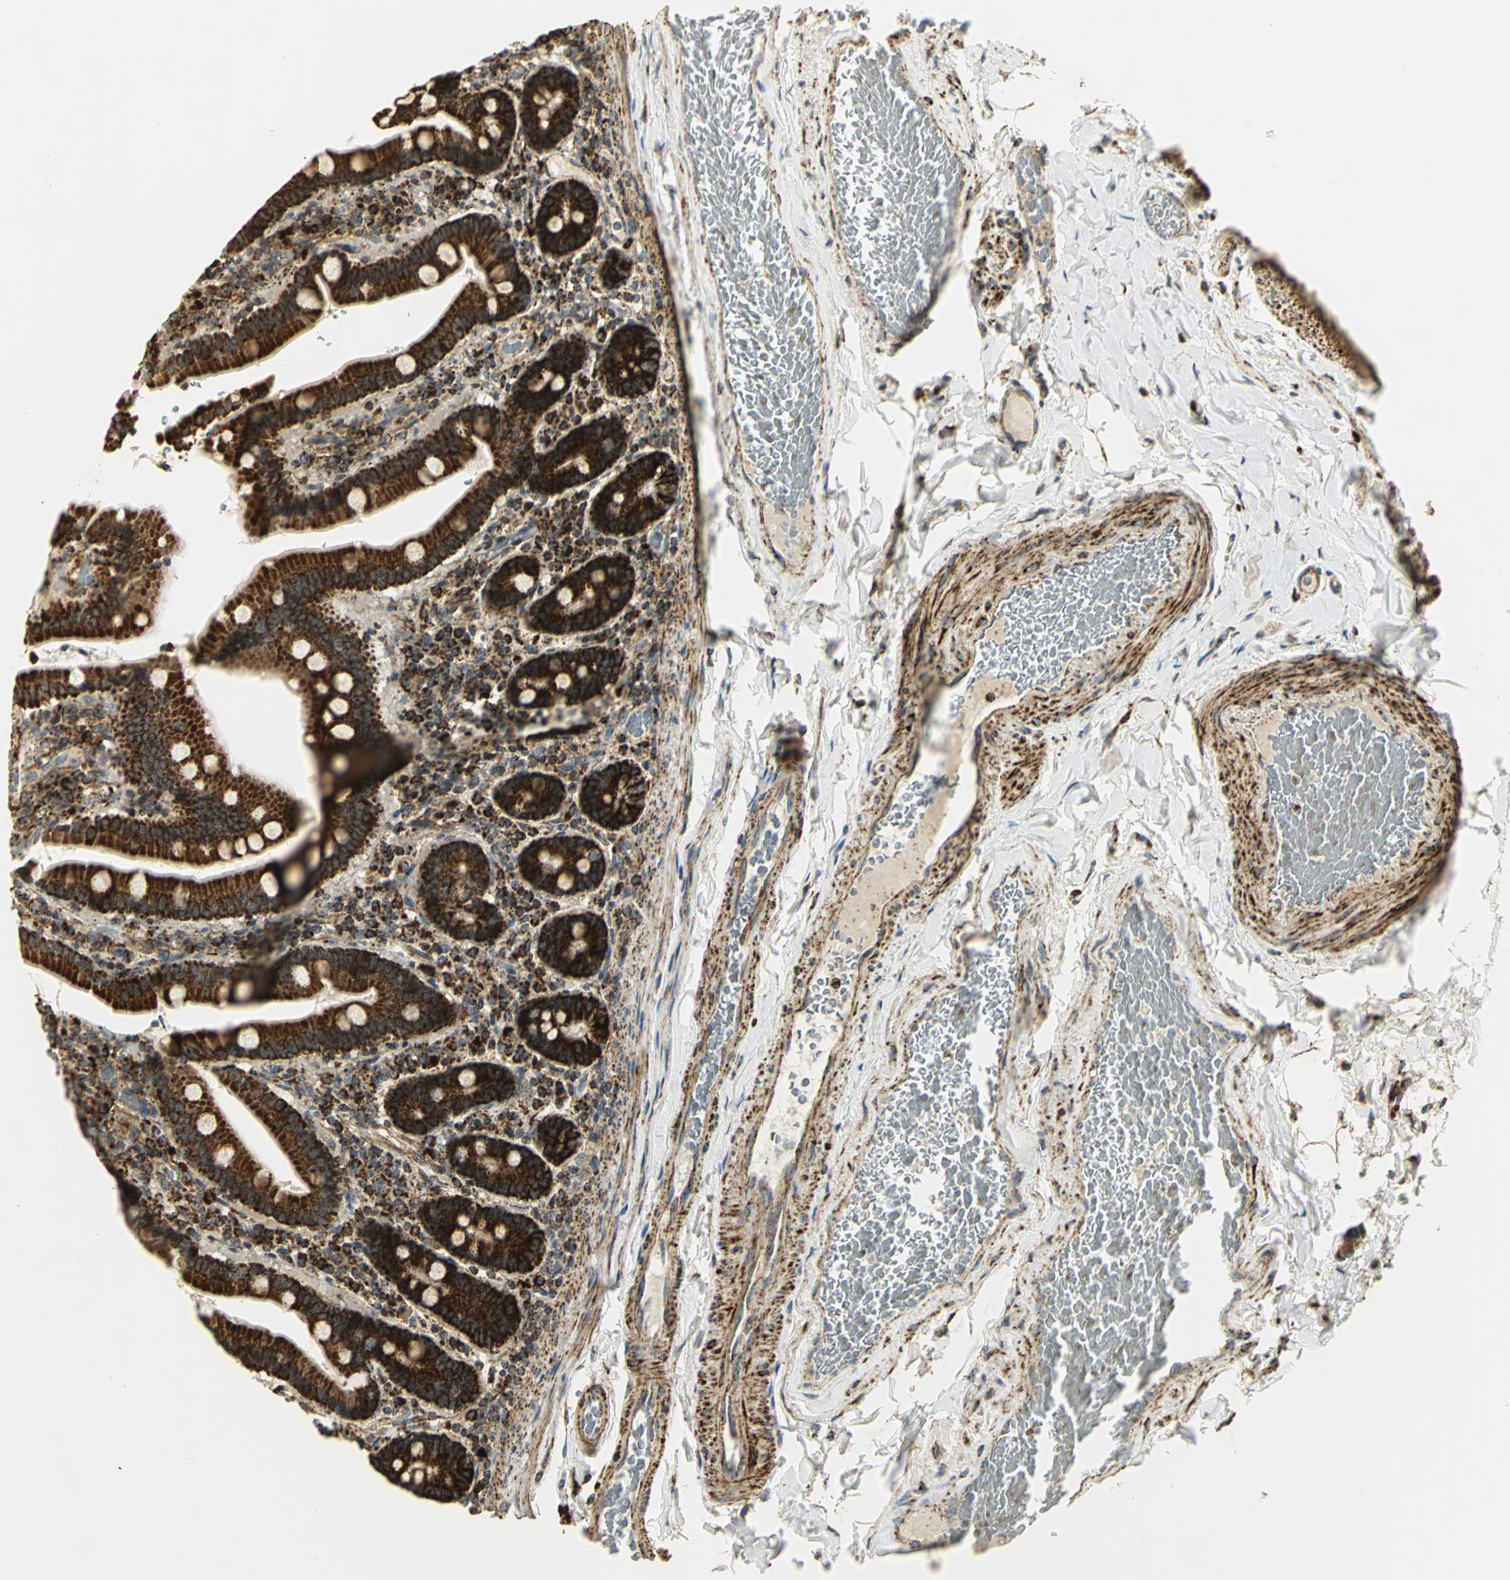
{"staining": {"intensity": "strong", "quantity": ">75%", "location": "cytoplasmic/membranous"}, "tissue": "duodenum", "cell_type": "Glandular cells", "image_type": "normal", "snomed": [{"axis": "morphology", "description": "Normal tissue, NOS"}, {"axis": "topography", "description": "Duodenum"}], "caption": "Protein analysis of benign duodenum shows strong cytoplasmic/membranous positivity in about >75% of glandular cells.", "gene": "VDAC1", "patient": {"sex": "female", "age": 53}}